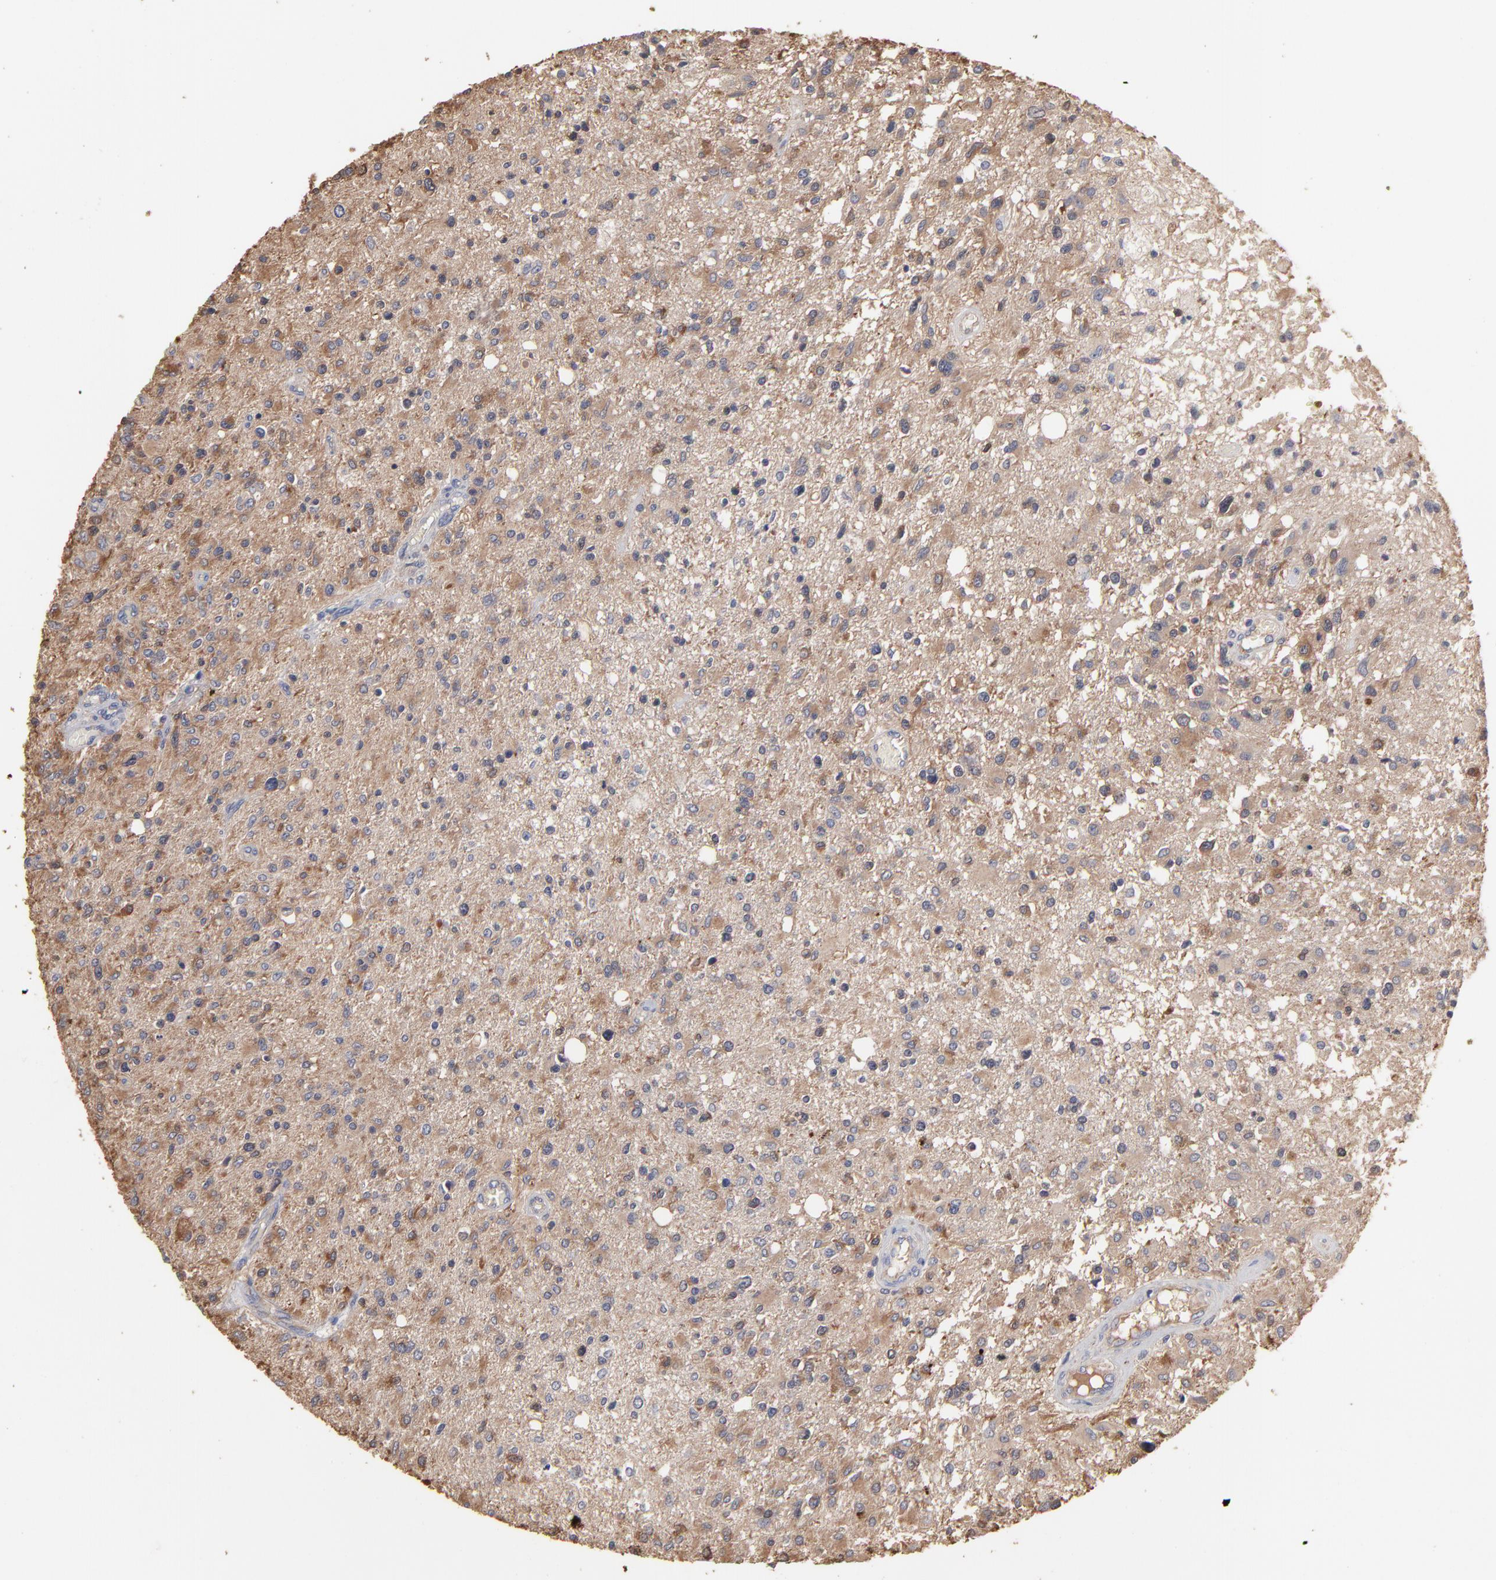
{"staining": {"intensity": "moderate", "quantity": "25%-75%", "location": "cytoplasmic/membranous"}, "tissue": "glioma", "cell_type": "Tumor cells", "image_type": "cancer", "snomed": [{"axis": "morphology", "description": "Glioma, malignant, High grade"}, {"axis": "topography", "description": "Cerebral cortex"}], "caption": "A micrograph of human glioma stained for a protein reveals moderate cytoplasmic/membranous brown staining in tumor cells. The protein of interest is shown in brown color, while the nuclei are stained blue.", "gene": "TANGO2", "patient": {"sex": "male", "age": 76}}